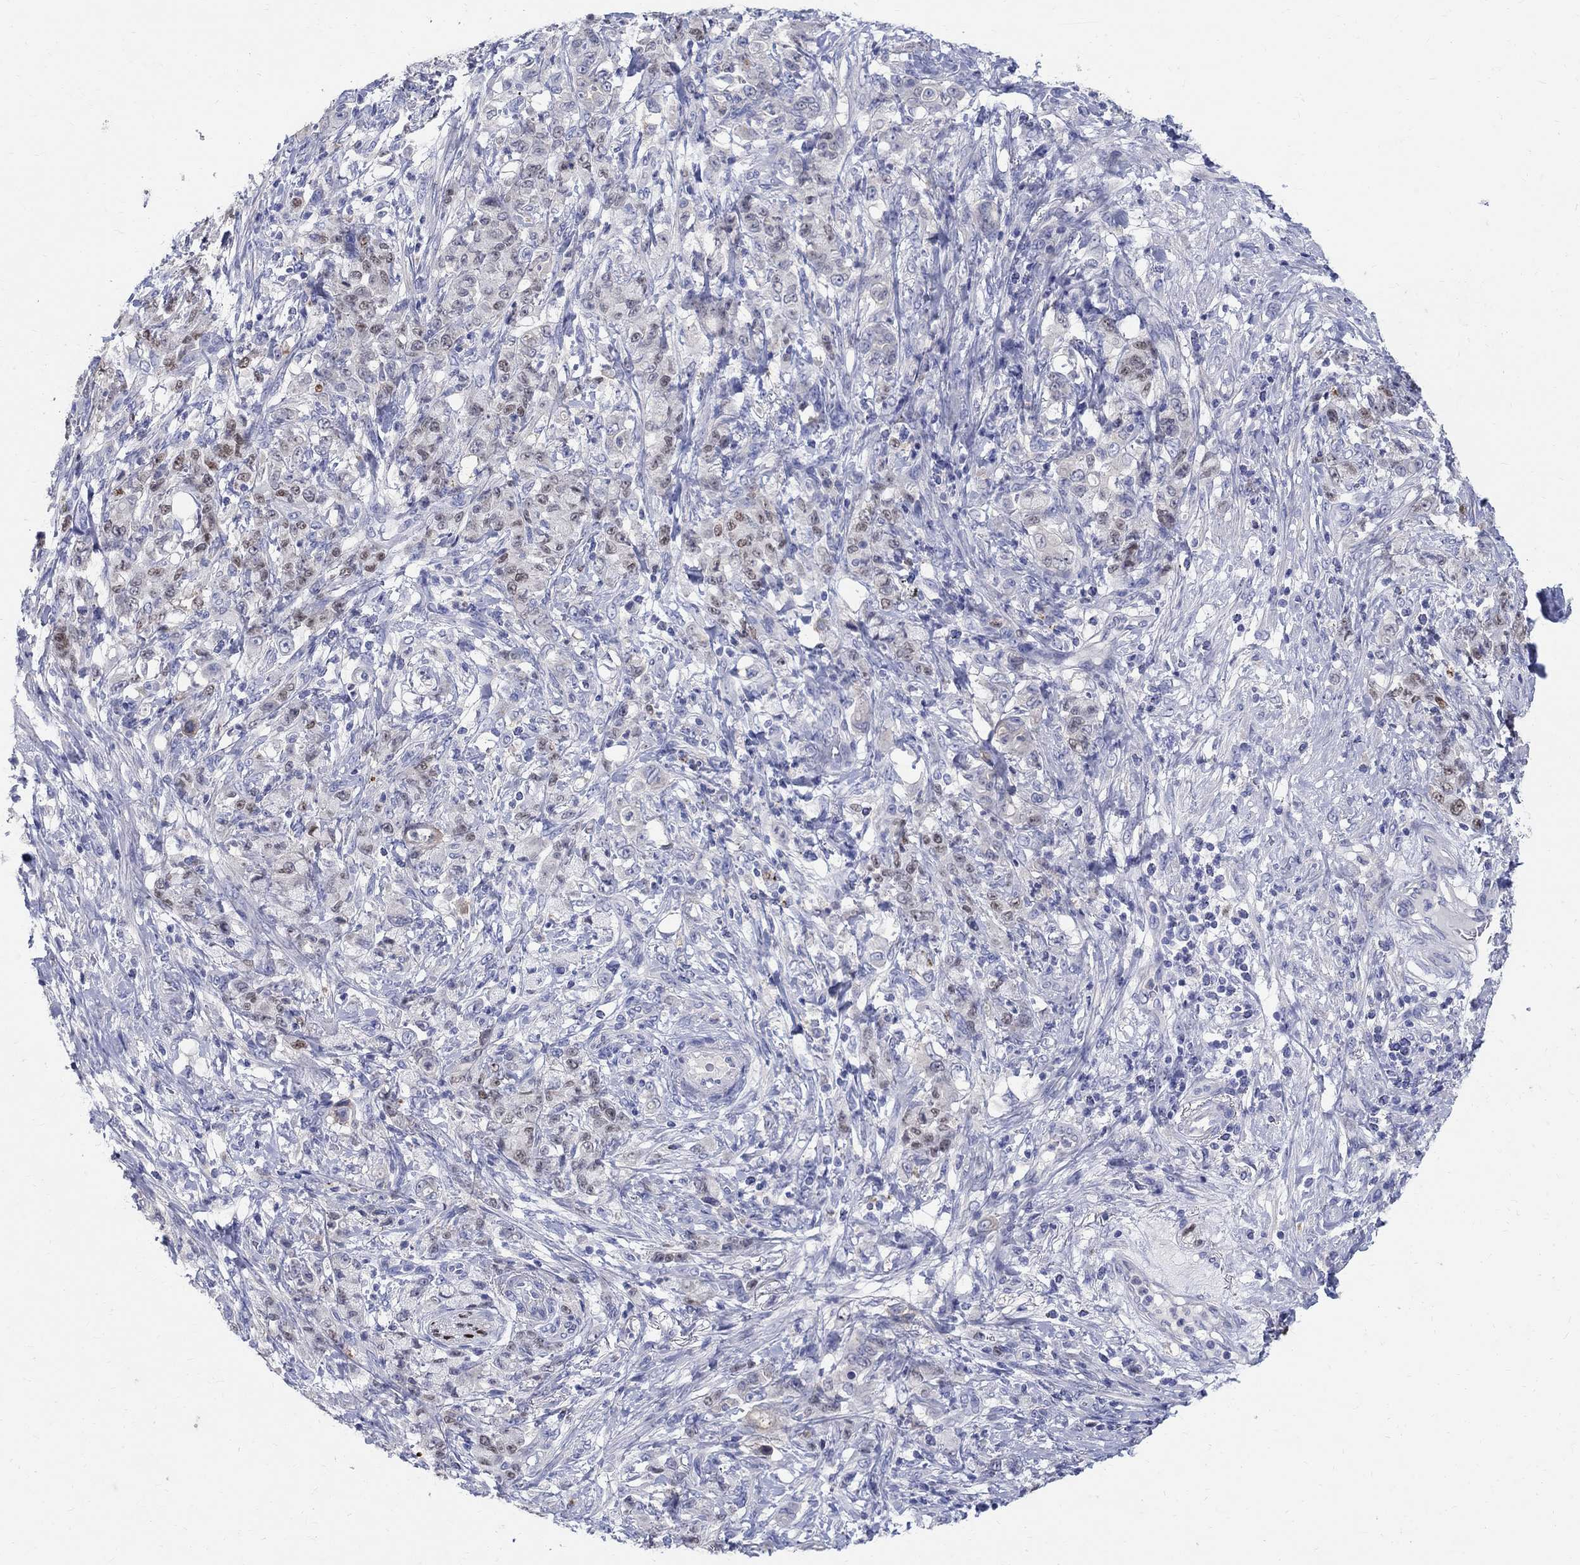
{"staining": {"intensity": "weak", "quantity": "25%-75%", "location": "nuclear"}, "tissue": "stomach cancer", "cell_type": "Tumor cells", "image_type": "cancer", "snomed": [{"axis": "morphology", "description": "Adenocarcinoma, NOS"}, {"axis": "topography", "description": "Stomach"}], "caption": "Protein expression analysis of stomach cancer (adenocarcinoma) displays weak nuclear positivity in approximately 25%-75% of tumor cells. (Stains: DAB (3,3'-diaminobenzidine) in brown, nuclei in blue, Microscopy: brightfield microscopy at high magnification).", "gene": "SOX2", "patient": {"sex": "female", "age": 79}}